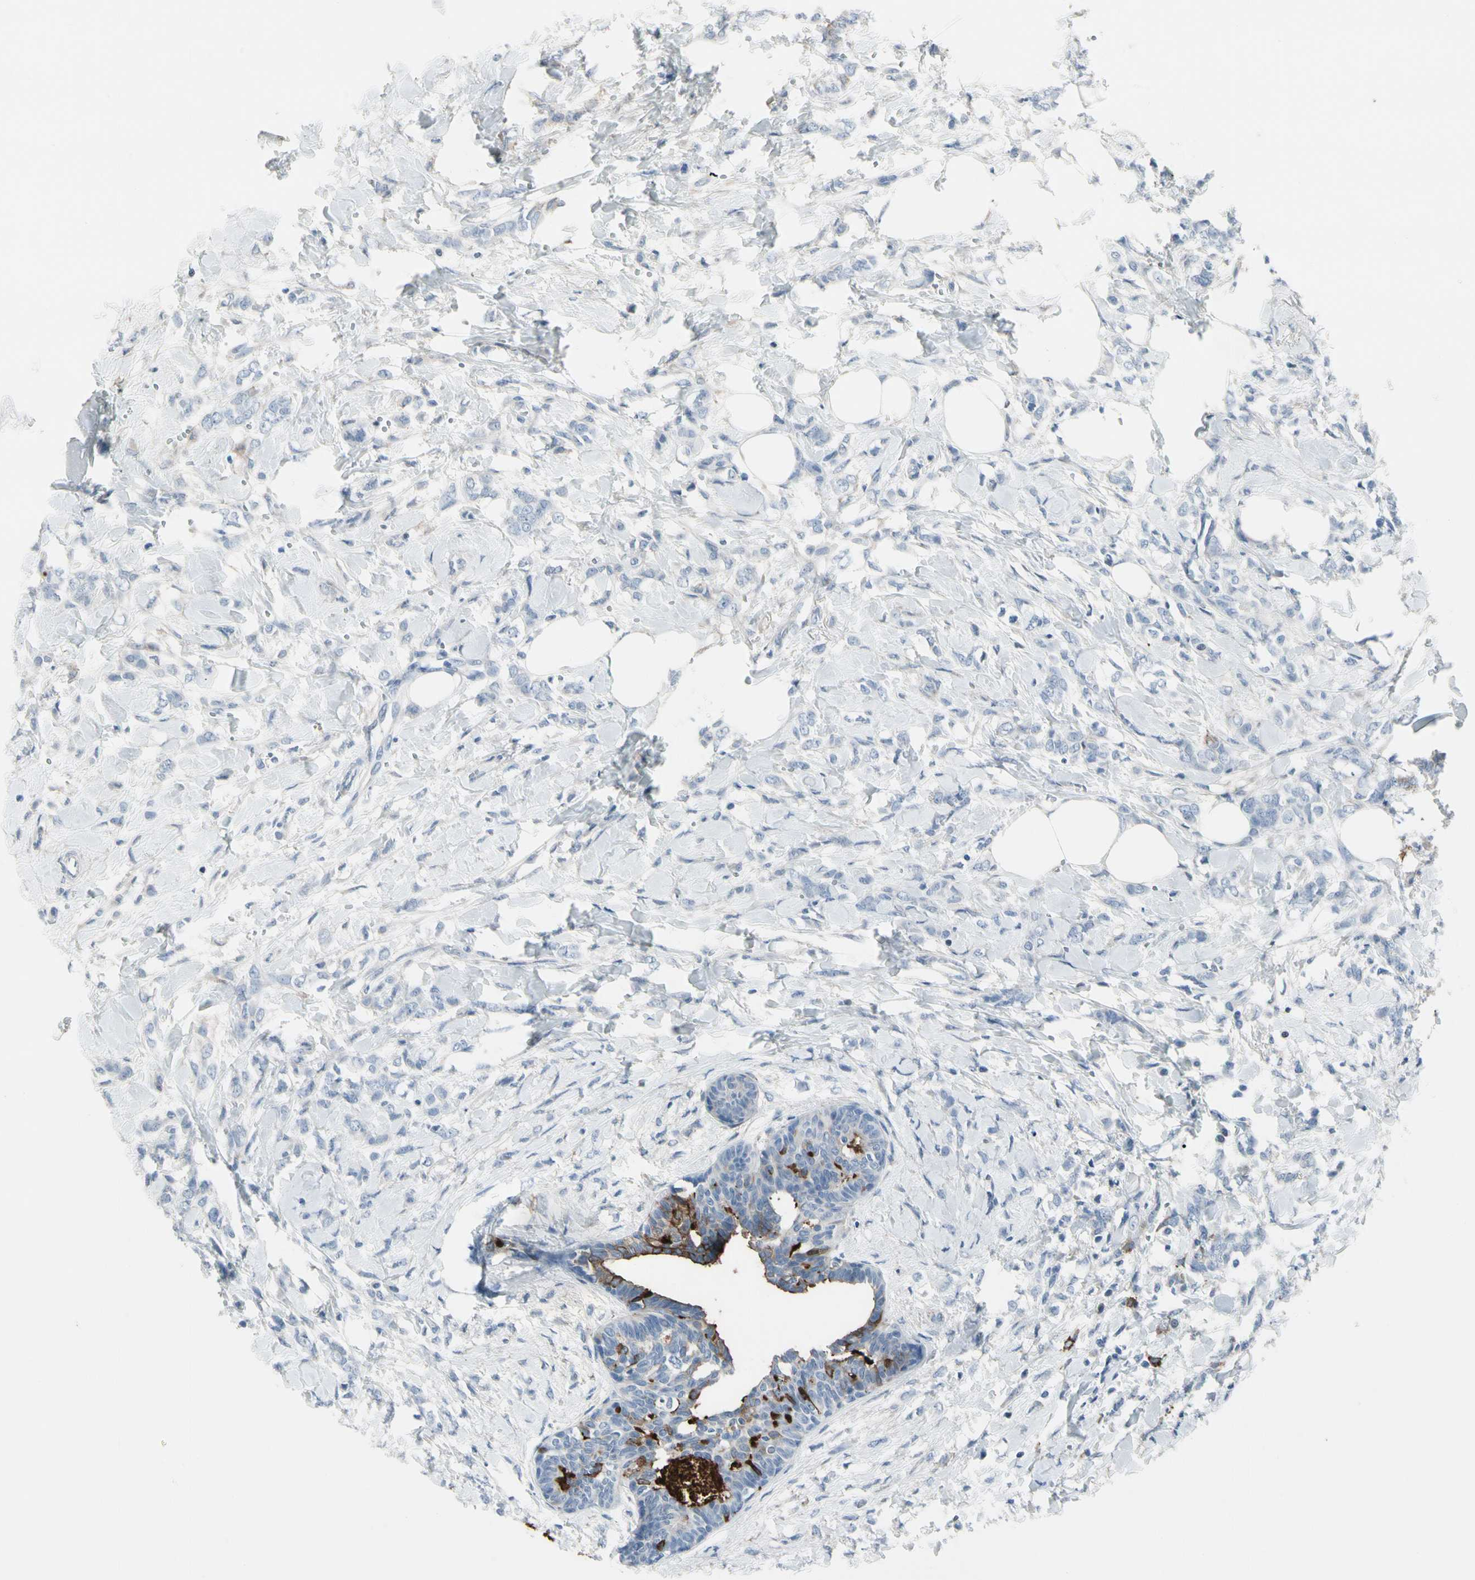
{"staining": {"intensity": "negative", "quantity": "none", "location": "none"}, "tissue": "breast cancer", "cell_type": "Tumor cells", "image_type": "cancer", "snomed": [{"axis": "morphology", "description": "Lobular carcinoma, in situ"}, {"axis": "morphology", "description": "Lobular carcinoma"}, {"axis": "topography", "description": "Breast"}], "caption": "Human lobular carcinoma (breast) stained for a protein using immunohistochemistry demonstrates no positivity in tumor cells.", "gene": "PIGR", "patient": {"sex": "female", "age": 41}}